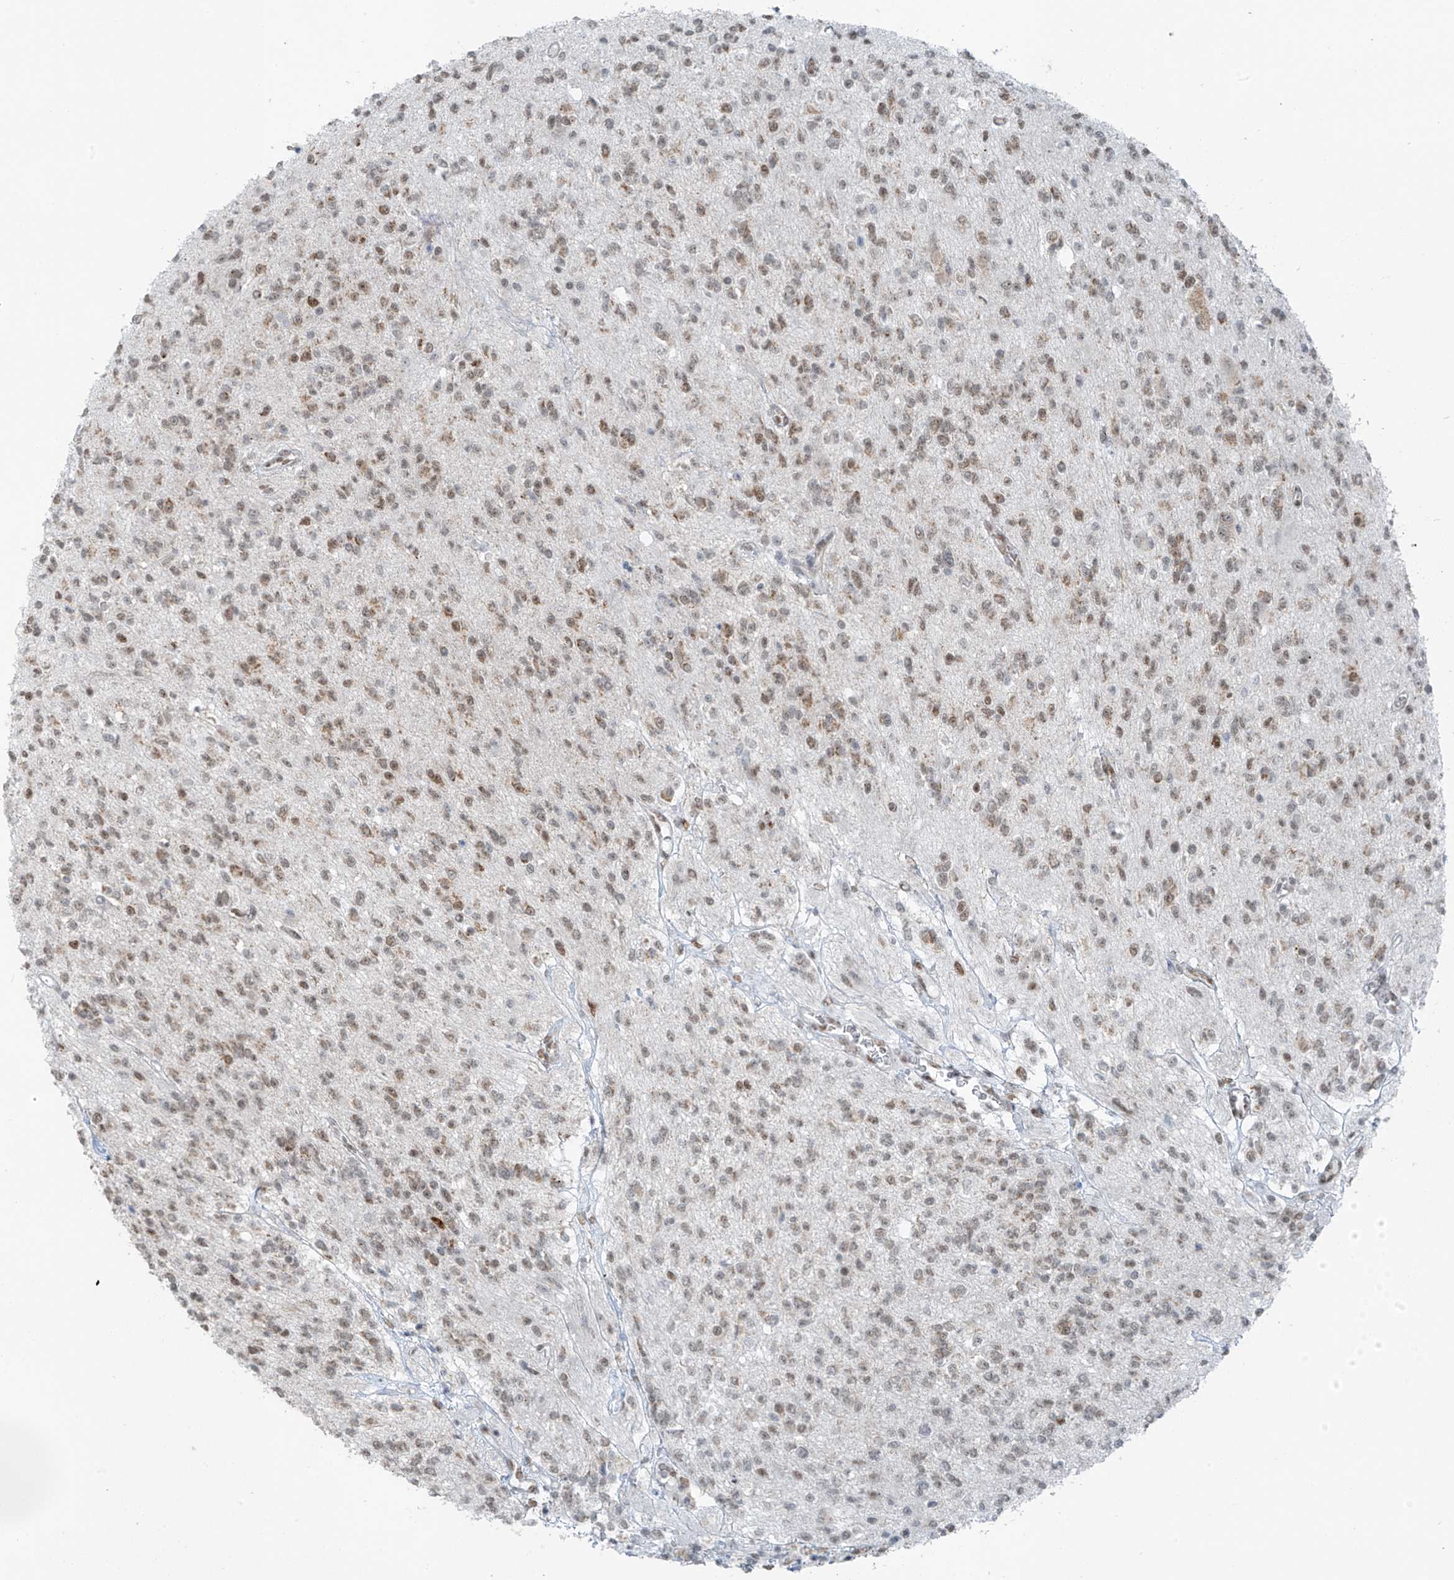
{"staining": {"intensity": "weak", "quantity": ">75%", "location": "nuclear"}, "tissue": "glioma", "cell_type": "Tumor cells", "image_type": "cancer", "snomed": [{"axis": "morphology", "description": "Glioma, malignant, High grade"}, {"axis": "topography", "description": "Brain"}], "caption": "Immunohistochemical staining of human high-grade glioma (malignant) demonstrates low levels of weak nuclear protein staining in approximately >75% of tumor cells.", "gene": "WRNIP1", "patient": {"sex": "male", "age": 34}}